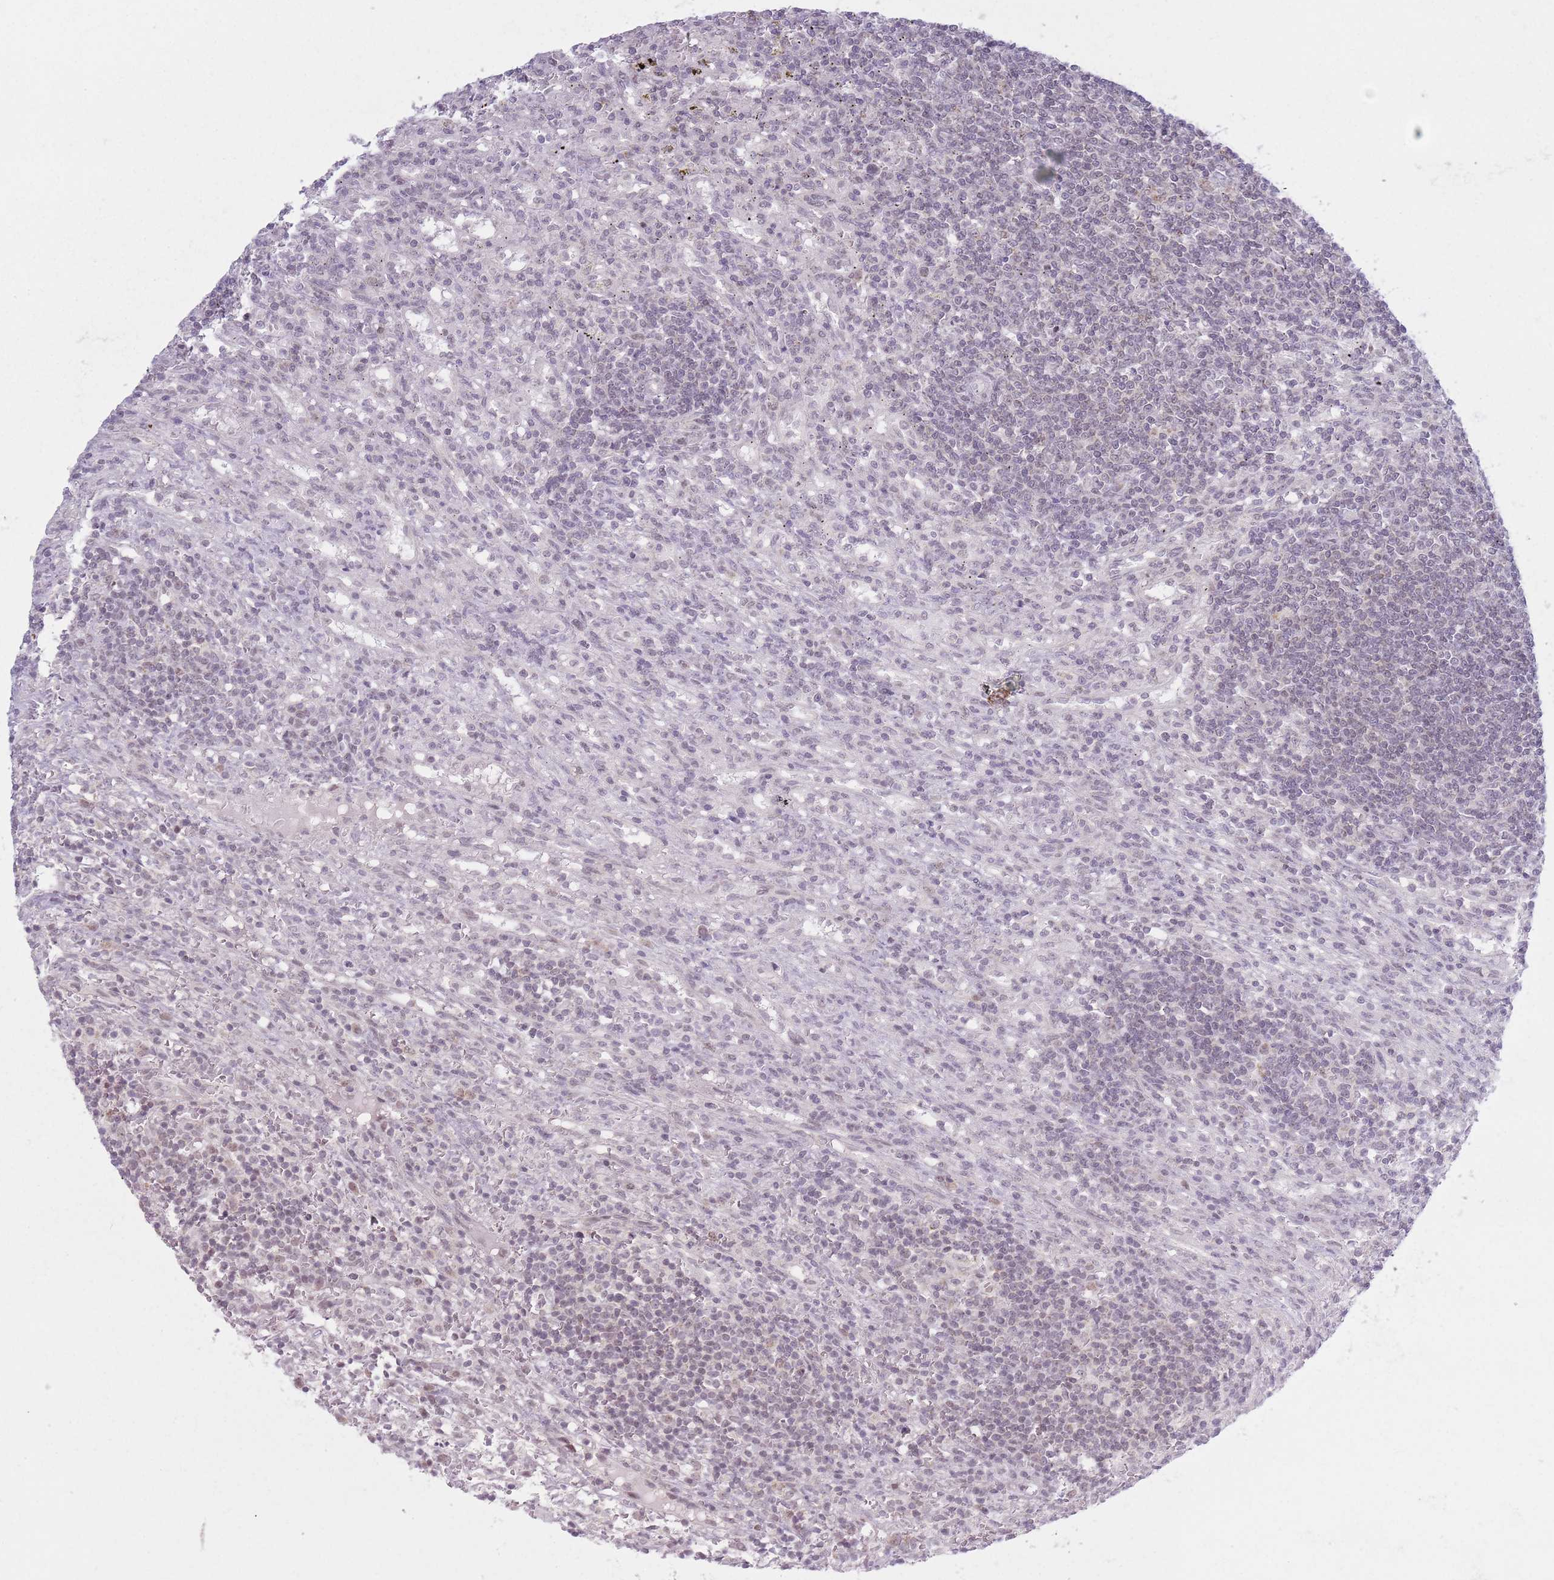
{"staining": {"intensity": "negative", "quantity": "none", "location": "none"}, "tissue": "lymphoma", "cell_type": "Tumor cells", "image_type": "cancer", "snomed": [{"axis": "morphology", "description": "Malignant lymphoma, non-Hodgkin's type, Low grade"}, {"axis": "topography", "description": "Spleen"}], "caption": "Immunohistochemistry (IHC) histopathology image of neoplastic tissue: low-grade malignant lymphoma, non-Hodgkin's type stained with DAB shows no significant protein staining in tumor cells. (DAB immunohistochemistry (IHC) with hematoxylin counter stain).", "gene": "MRPL34", "patient": {"sex": "male", "age": 76}}